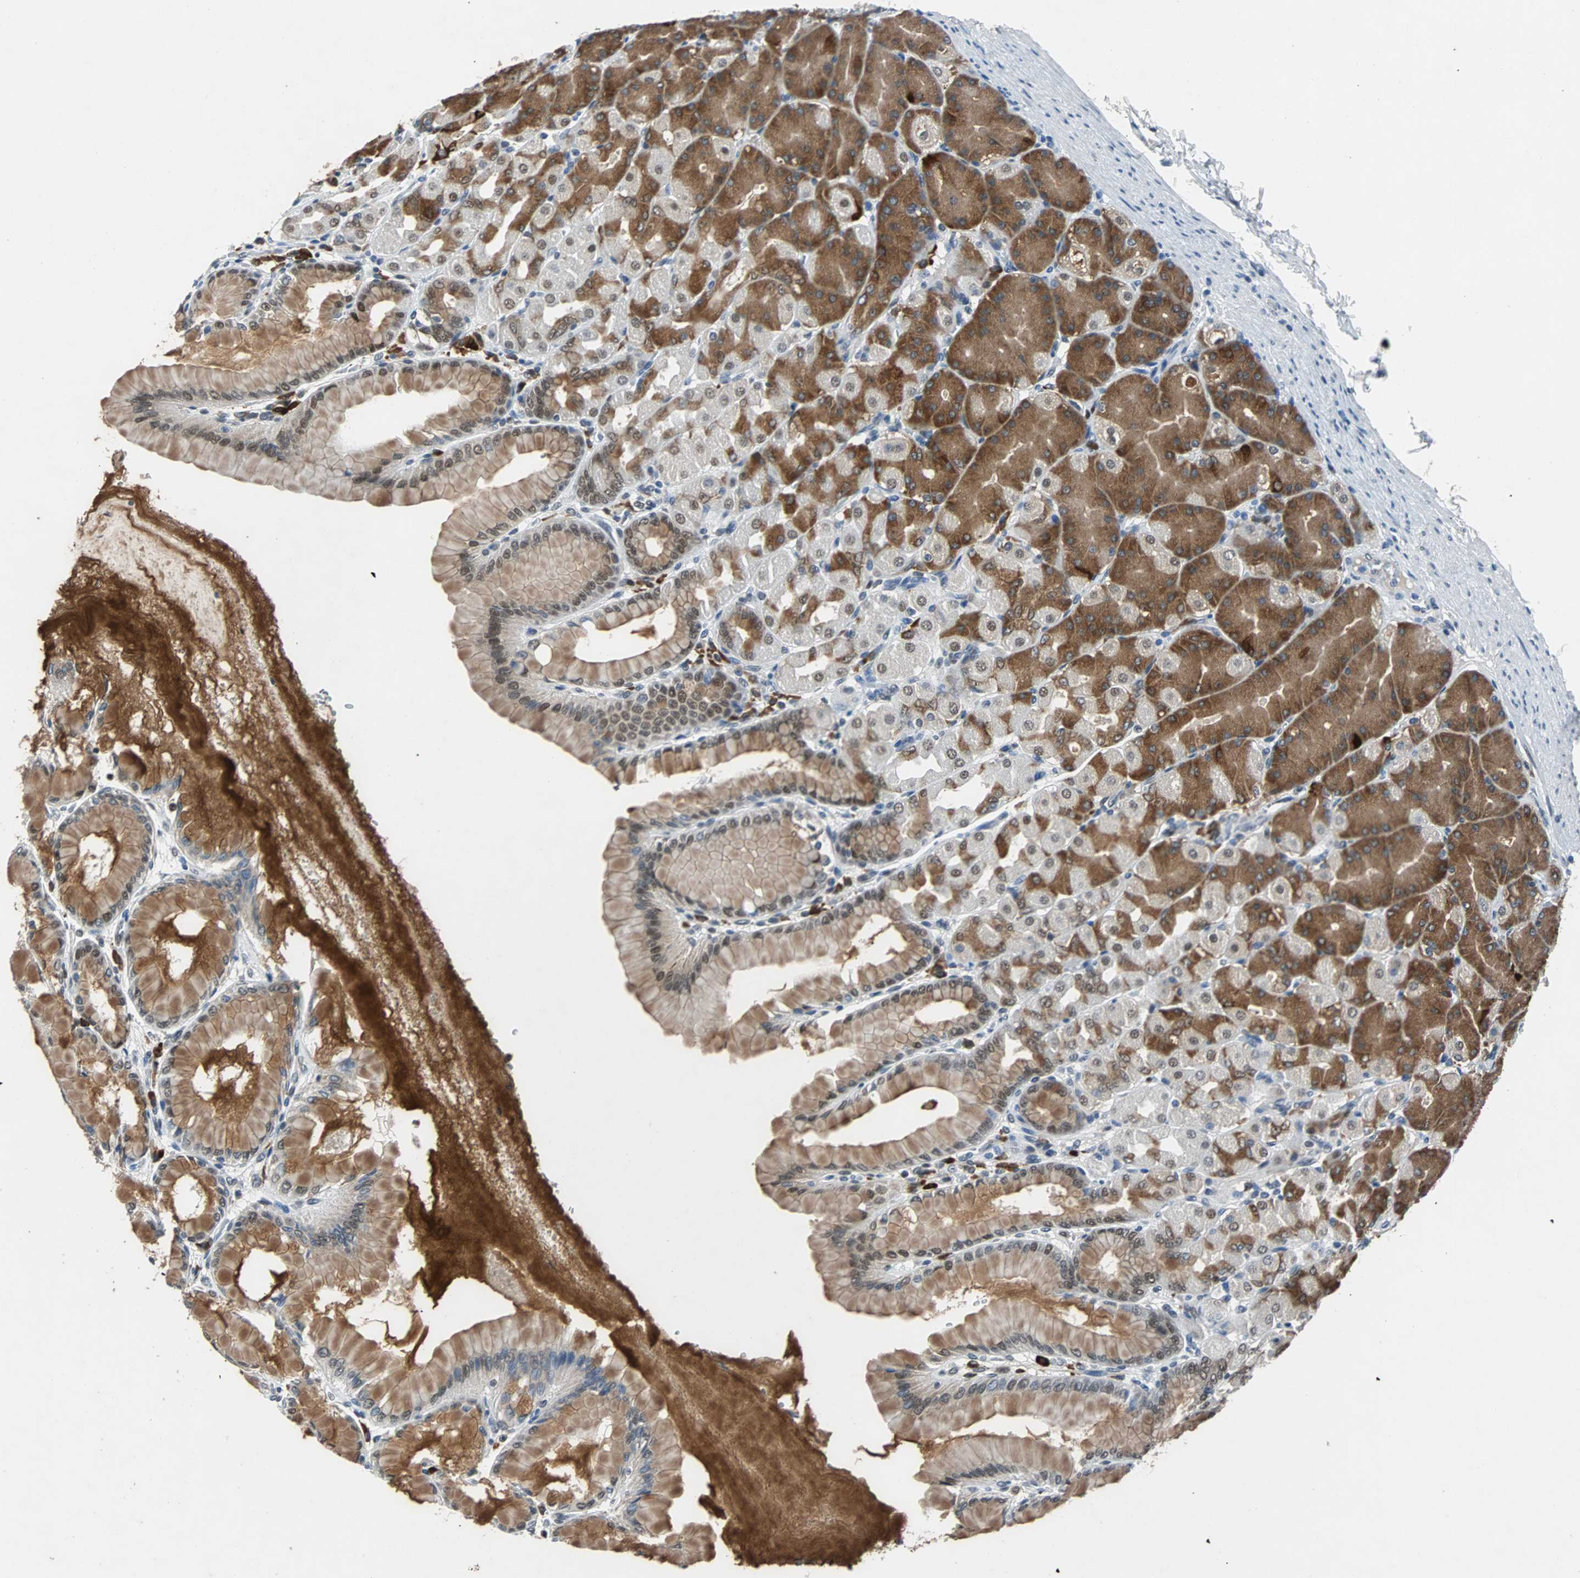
{"staining": {"intensity": "strong", "quantity": "25%-75%", "location": "cytoplasmic/membranous,nuclear"}, "tissue": "stomach", "cell_type": "Glandular cells", "image_type": "normal", "snomed": [{"axis": "morphology", "description": "Normal tissue, NOS"}, {"axis": "topography", "description": "Stomach, upper"}], "caption": "A brown stain highlights strong cytoplasmic/membranous,nuclear staining of a protein in glandular cells of unremarkable human stomach.", "gene": "USP28", "patient": {"sex": "female", "age": 56}}